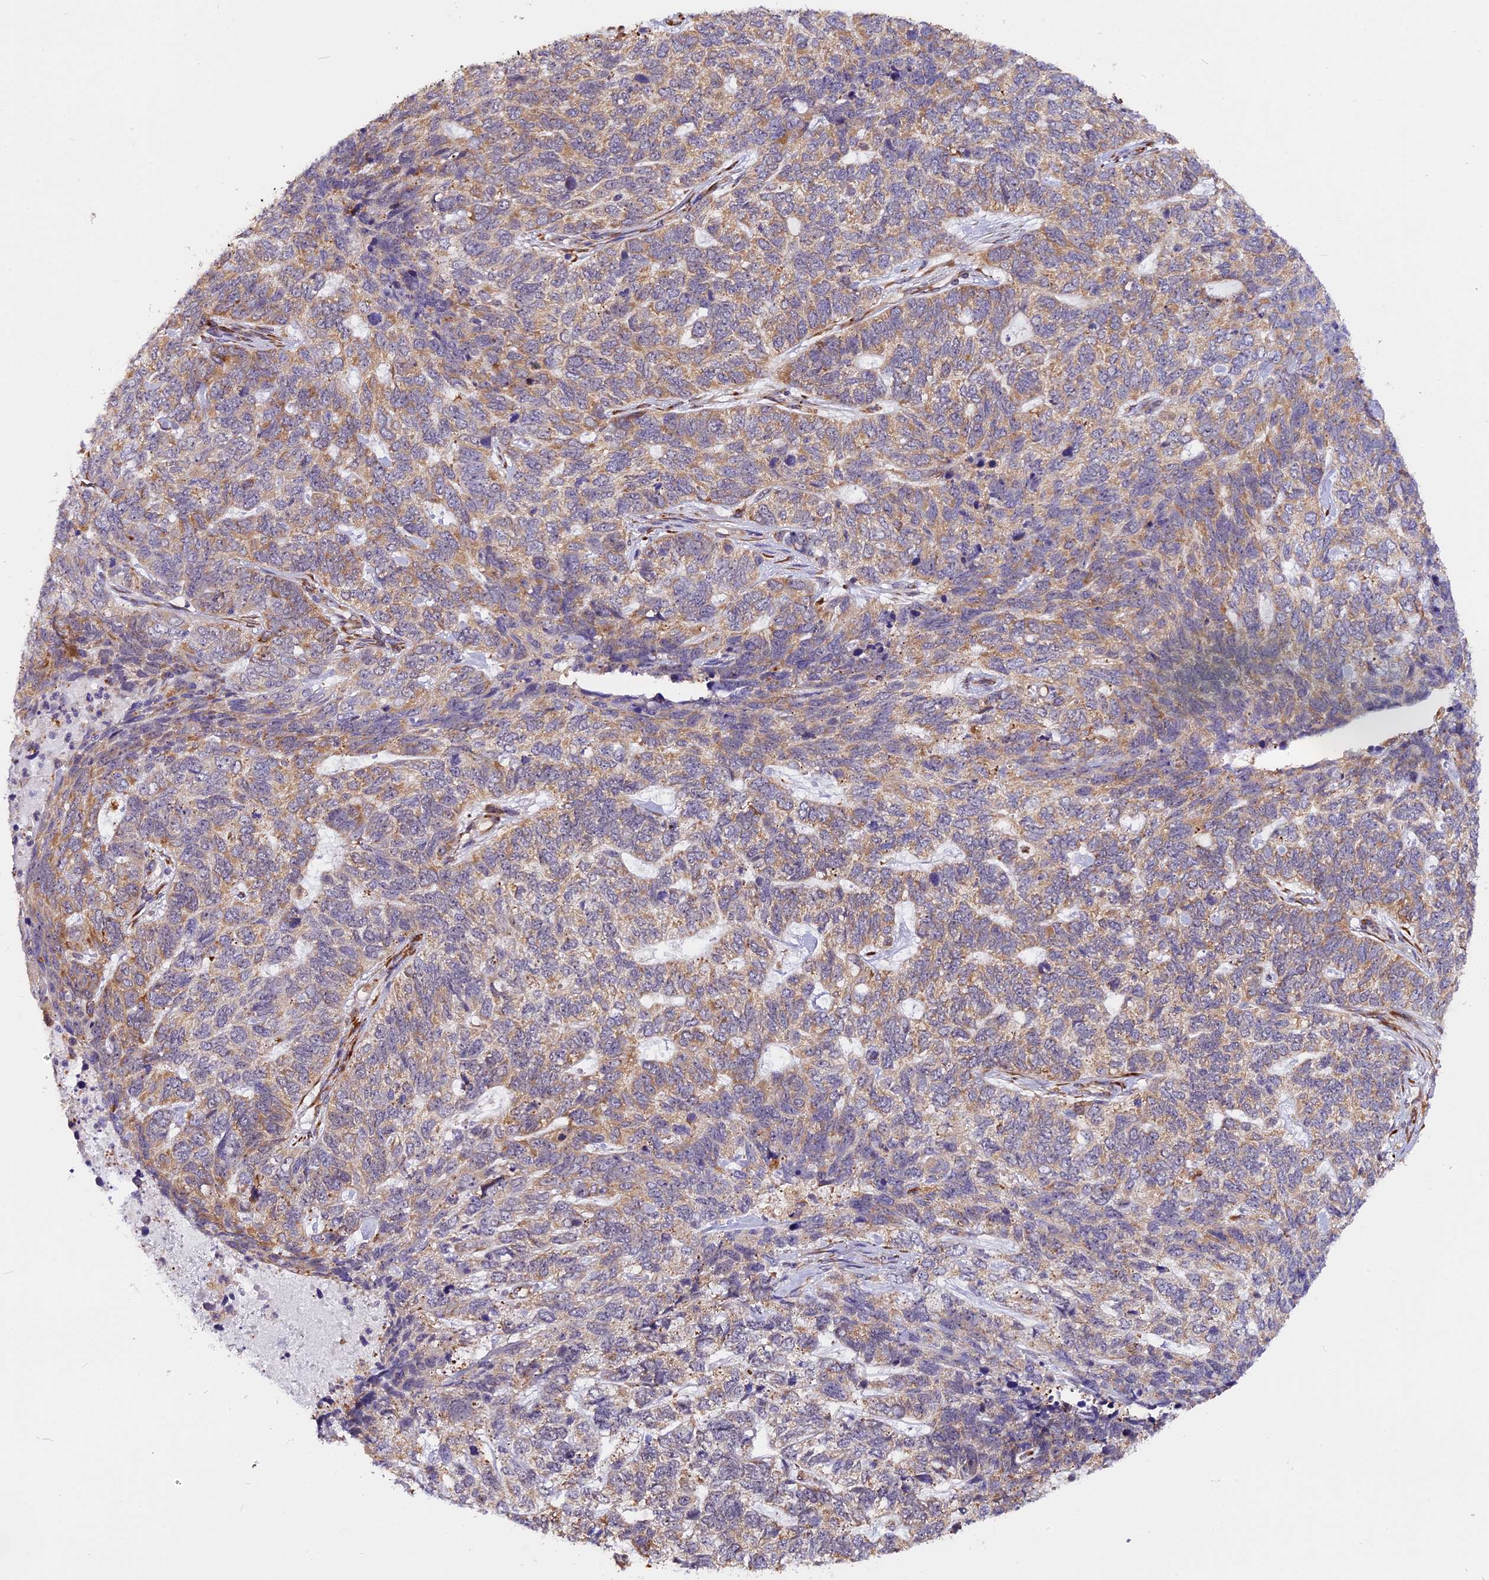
{"staining": {"intensity": "moderate", "quantity": ">75%", "location": "cytoplasmic/membranous"}, "tissue": "skin cancer", "cell_type": "Tumor cells", "image_type": "cancer", "snomed": [{"axis": "morphology", "description": "Basal cell carcinoma"}, {"axis": "topography", "description": "Skin"}], "caption": "Immunohistochemistry micrograph of neoplastic tissue: human skin cancer (basal cell carcinoma) stained using IHC demonstrates medium levels of moderate protein expression localized specifically in the cytoplasmic/membranous of tumor cells, appearing as a cytoplasmic/membranous brown color.", "gene": "GNPTAB", "patient": {"sex": "female", "age": 65}}